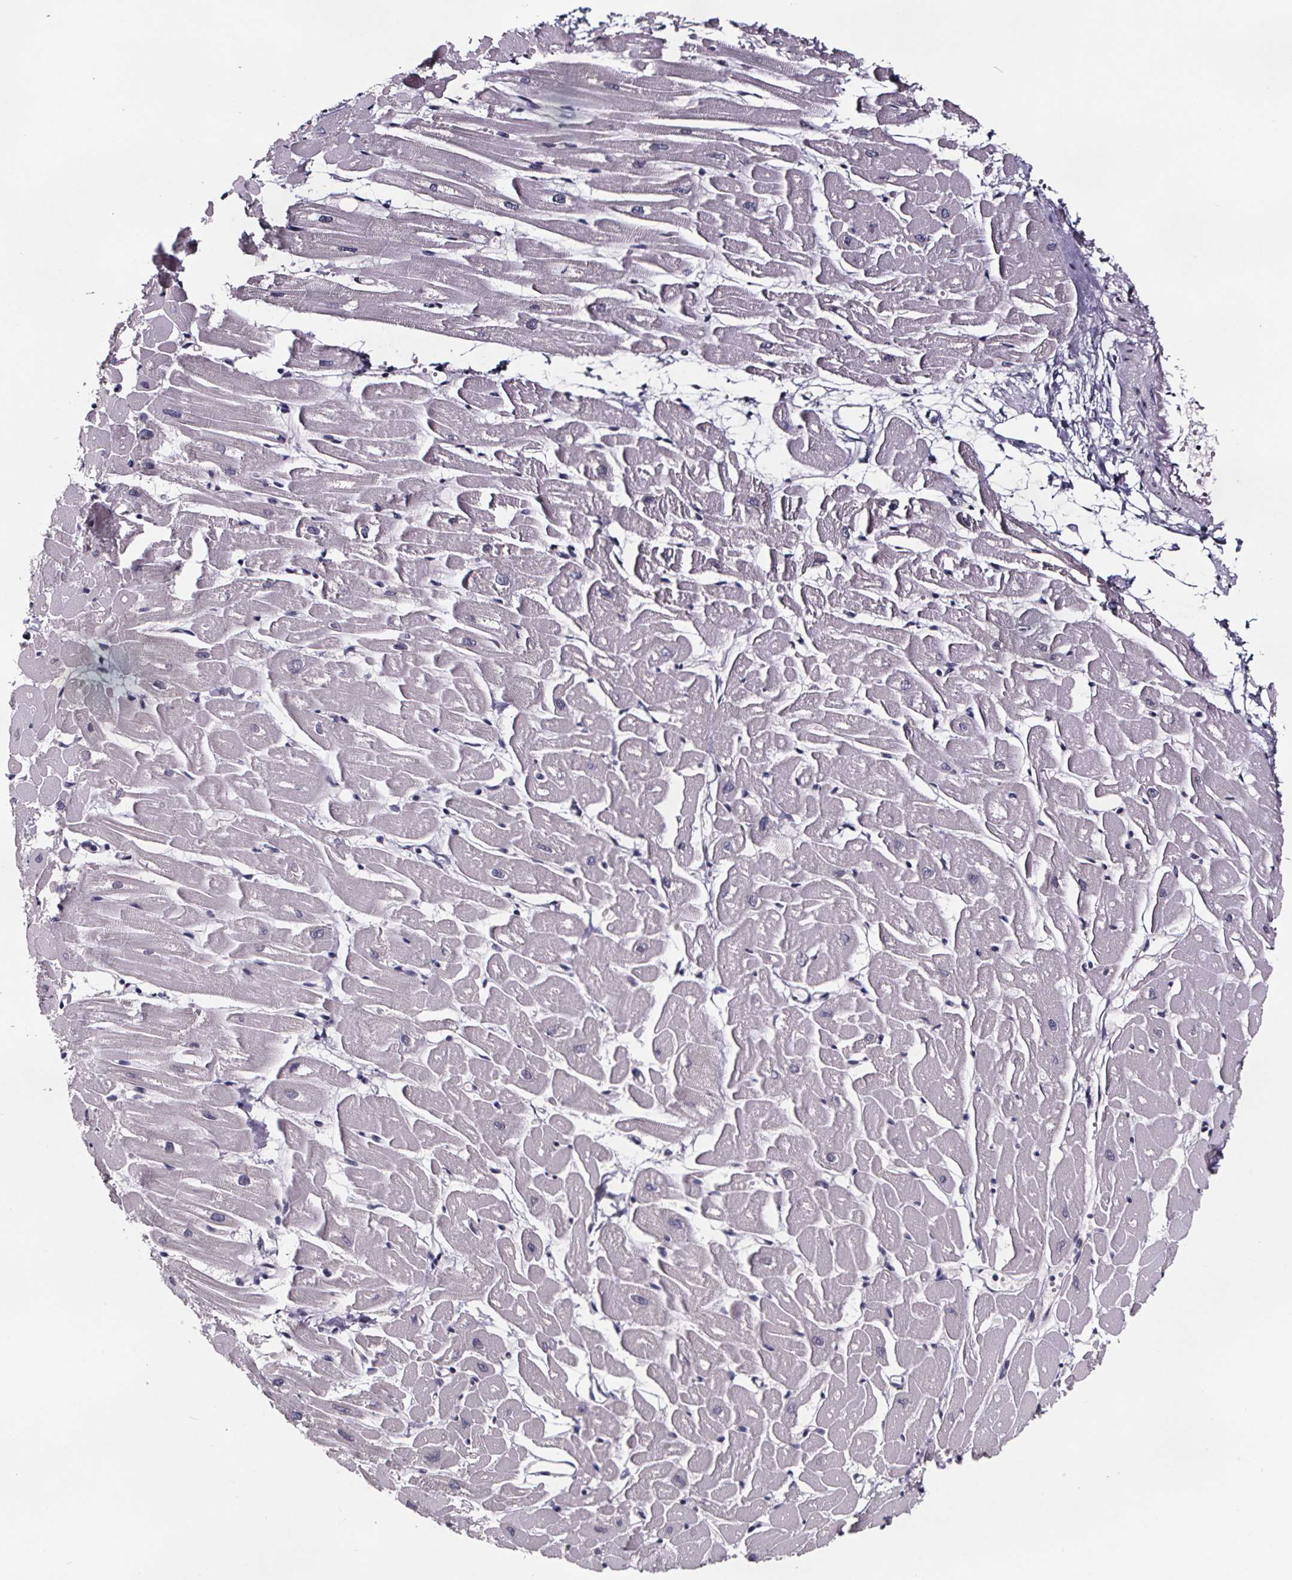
{"staining": {"intensity": "negative", "quantity": "none", "location": "none"}, "tissue": "heart muscle", "cell_type": "Cardiomyocytes", "image_type": "normal", "snomed": [{"axis": "morphology", "description": "Normal tissue, NOS"}, {"axis": "topography", "description": "Heart"}], "caption": "Immunohistochemical staining of normal heart muscle demonstrates no significant positivity in cardiomyocytes. The staining was performed using DAB to visualize the protein expression in brown, while the nuclei were stained in blue with hematoxylin (Magnification: 20x).", "gene": "AR", "patient": {"sex": "male", "age": 57}}